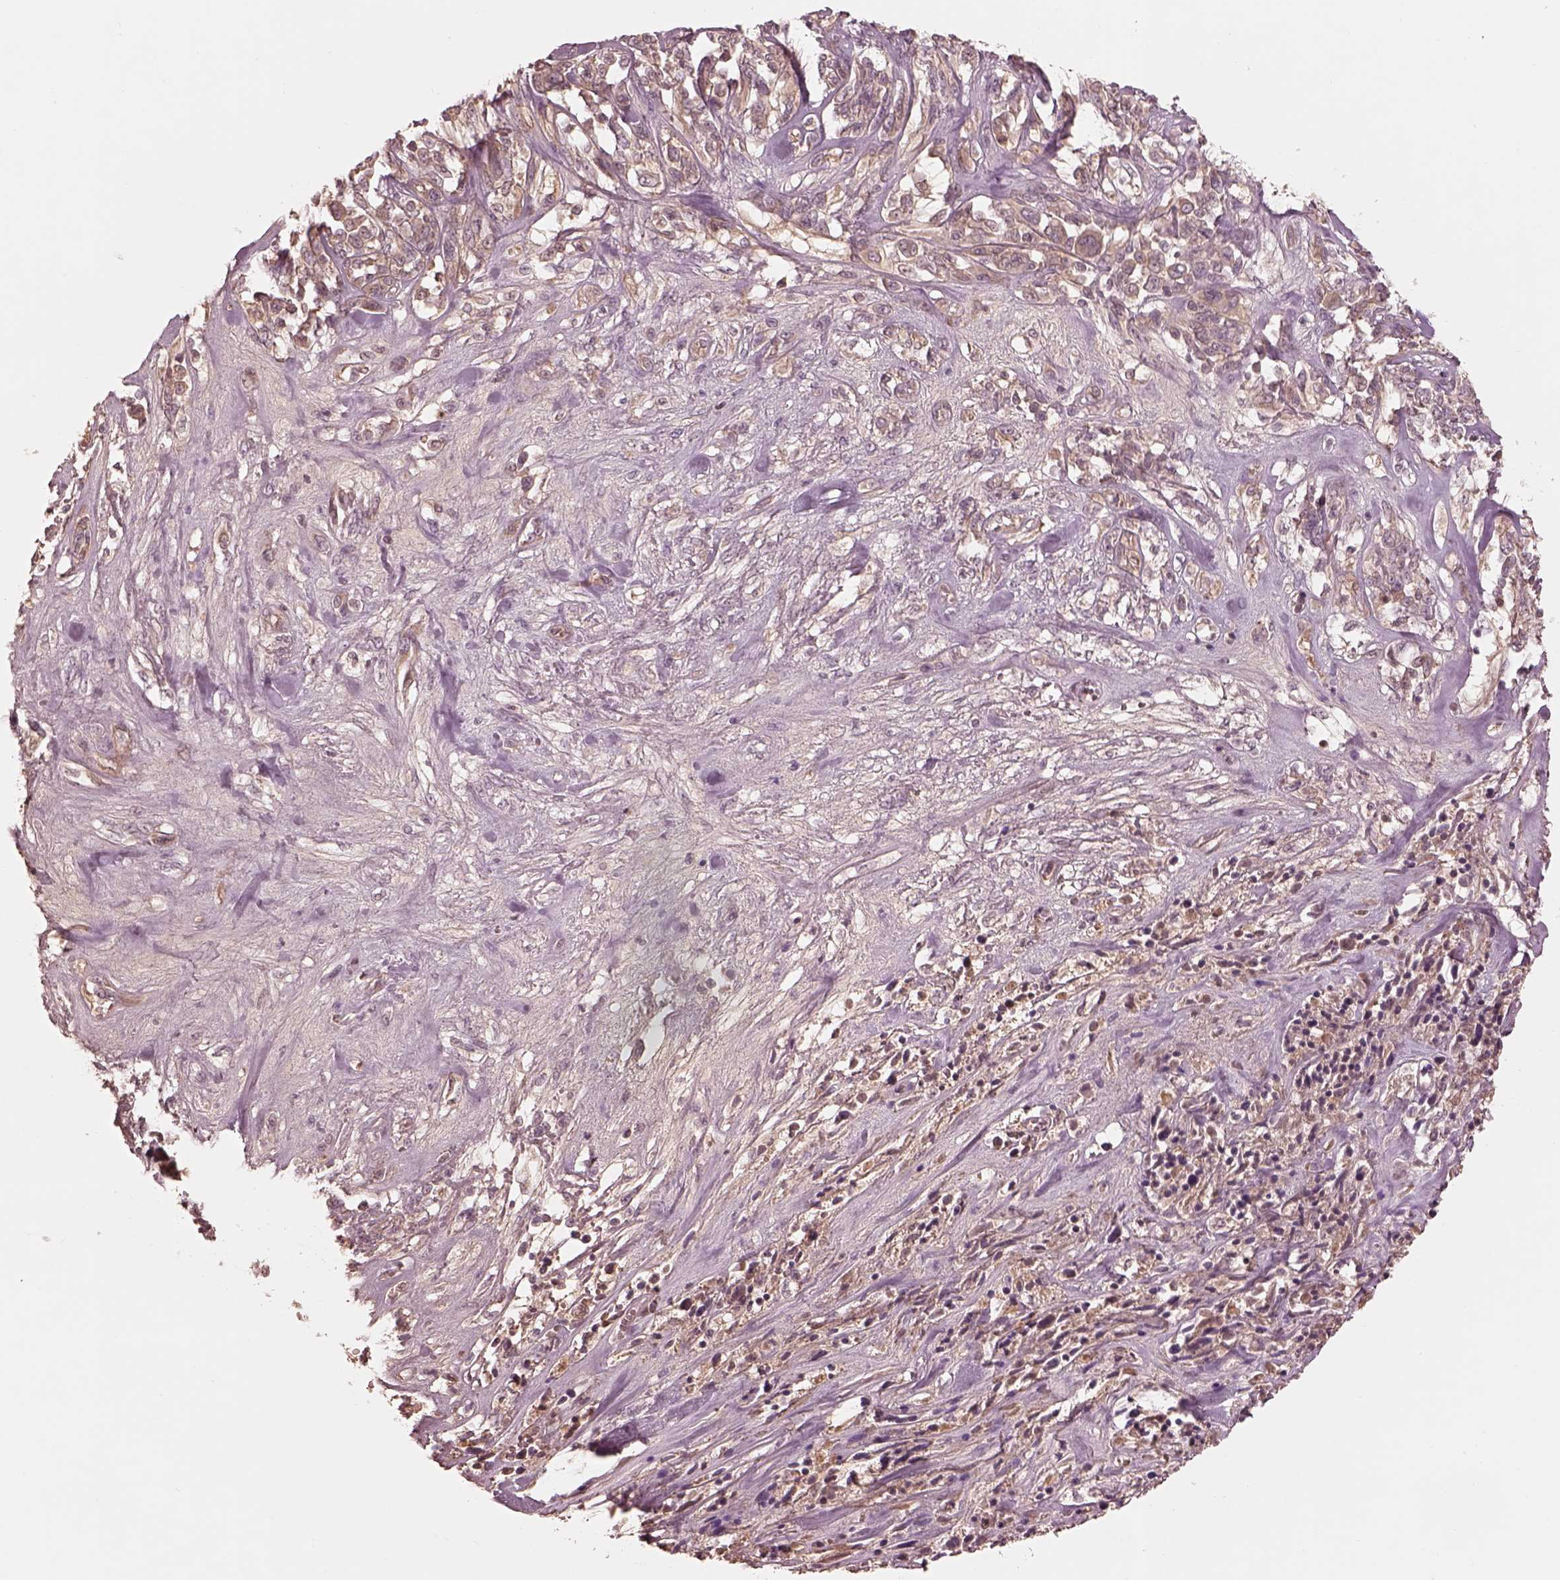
{"staining": {"intensity": "negative", "quantity": "none", "location": "none"}, "tissue": "melanoma", "cell_type": "Tumor cells", "image_type": "cancer", "snomed": [{"axis": "morphology", "description": "Malignant melanoma, NOS"}, {"axis": "topography", "description": "Skin"}], "caption": "A histopathology image of malignant melanoma stained for a protein exhibits no brown staining in tumor cells.", "gene": "TF", "patient": {"sex": "female", "age": 91}}